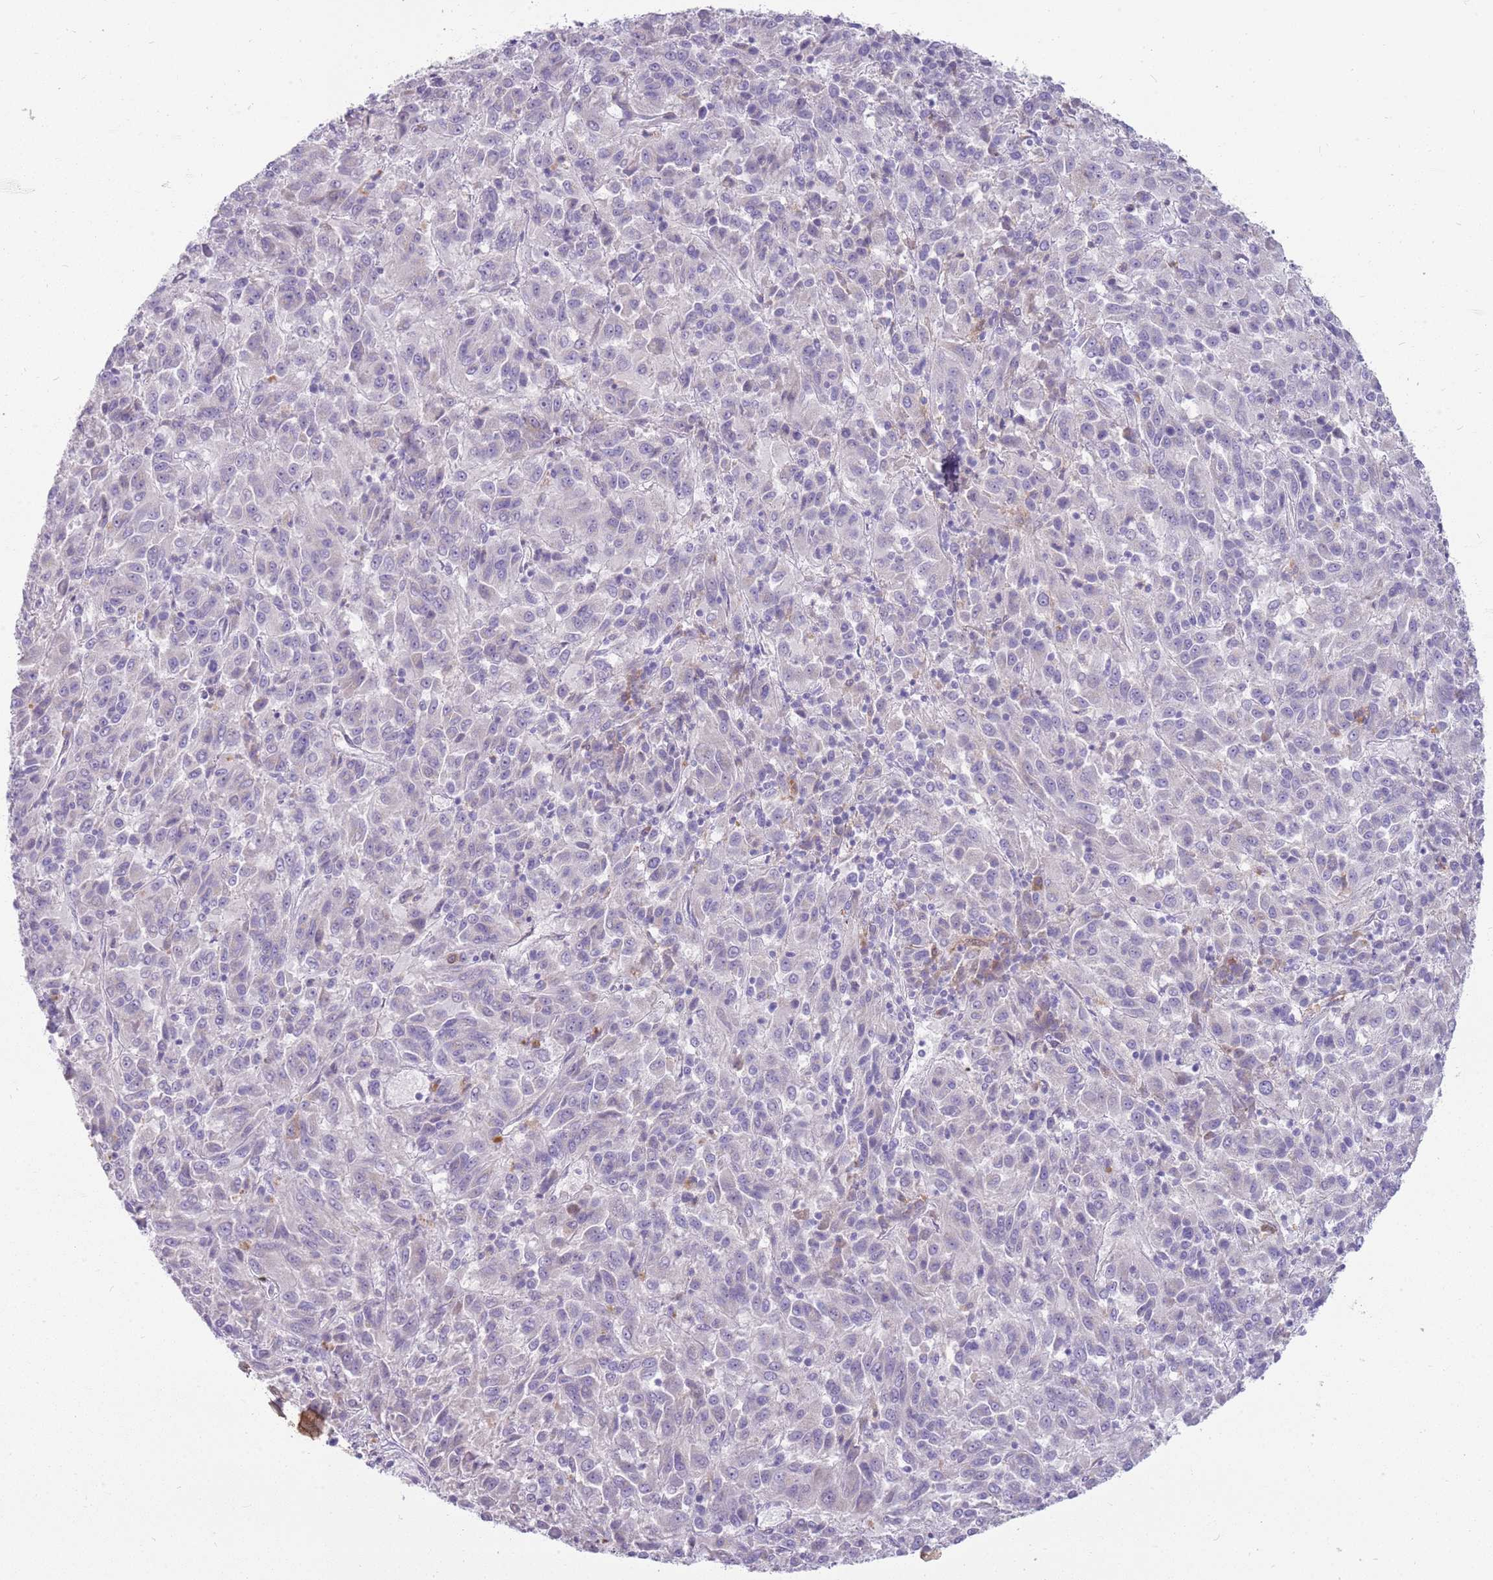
{"staining": {"intensity": "negative", "quantity": "none", "location": "none"}, "tissue": "melanoma", "cell_type": "Tumor cells", "image_type": "cancer", "snomed": [{"axis": "morphology", "description": "Malignant melanoma, Metastatic site"}, {"axis": "topography", "description": "Lung"}], "caption": "Immunohistochemistry histopathology image of human malignant melanoma (metastatic site) stained for a protein (brown), which reveals no positivity in tumor cells. (Stains: DAB immunohistochemistry (IHC) with hematoxylin counter stain, Microscopy: brightfield microscopy at high magnification).", "gene": "DIPK1C", "patient": {"sex": "male", "age": 64}}